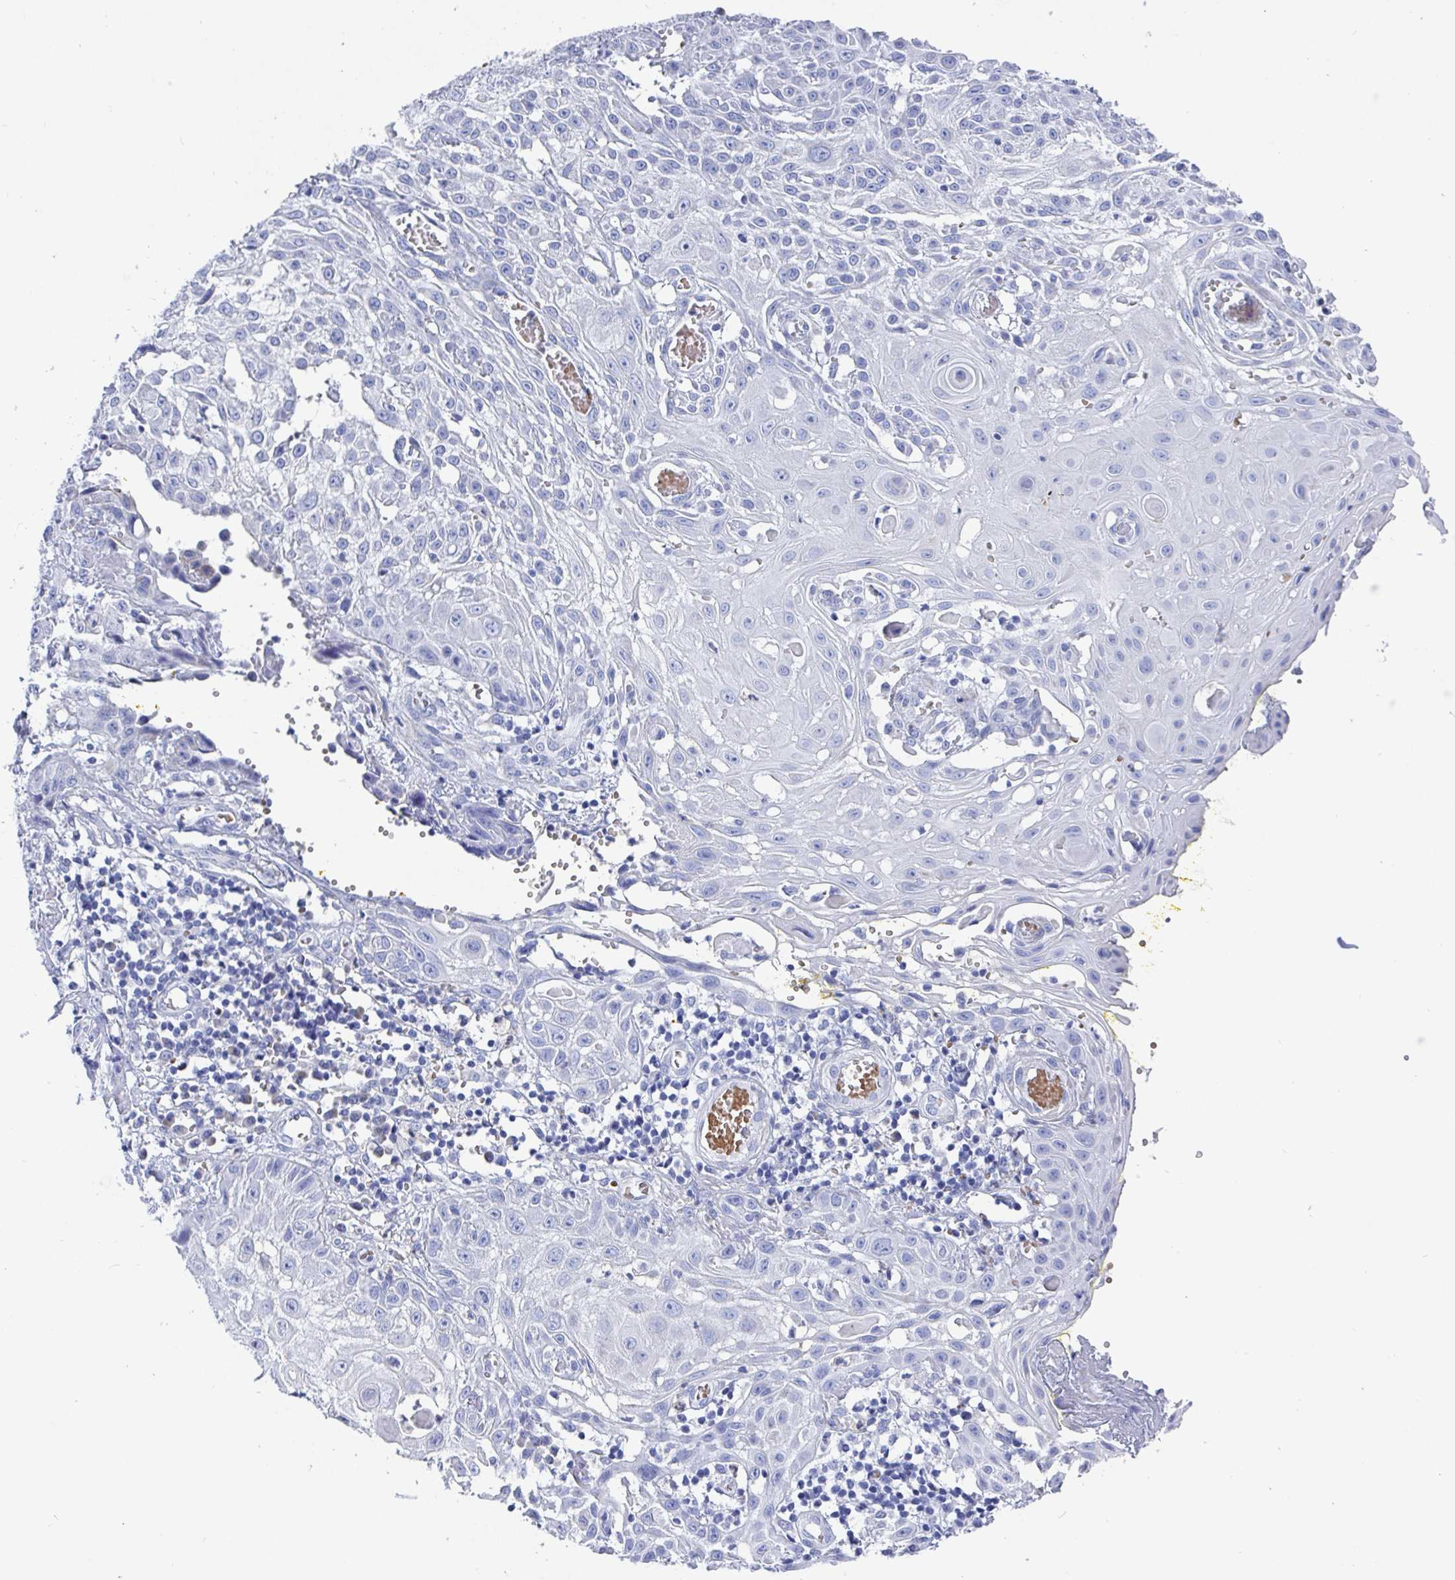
{"staining": {"intensity": "negative", "quantity": "none", "location": "none"}, "tissue": "skin cancer", "cell_type": "Tumor cells", "image_type": "cancer", "snomed": [{"axis": "morphology", "description": "Squamous cell carcinoma, NOS"}, {"axis": "topography", "description": "Skin"}, {"axis": "topography", "description": "Vulva"}], "caption": "Skin cancer was stained to show a protein in brown. There is no significant expression in tumor cells. (DAB (3,3'-diaminobenzidine) immunohistochemistry with hematoxylin counter stain).", "gene": "CLDN8", "patient": {"sex": "female", "age": 71}}